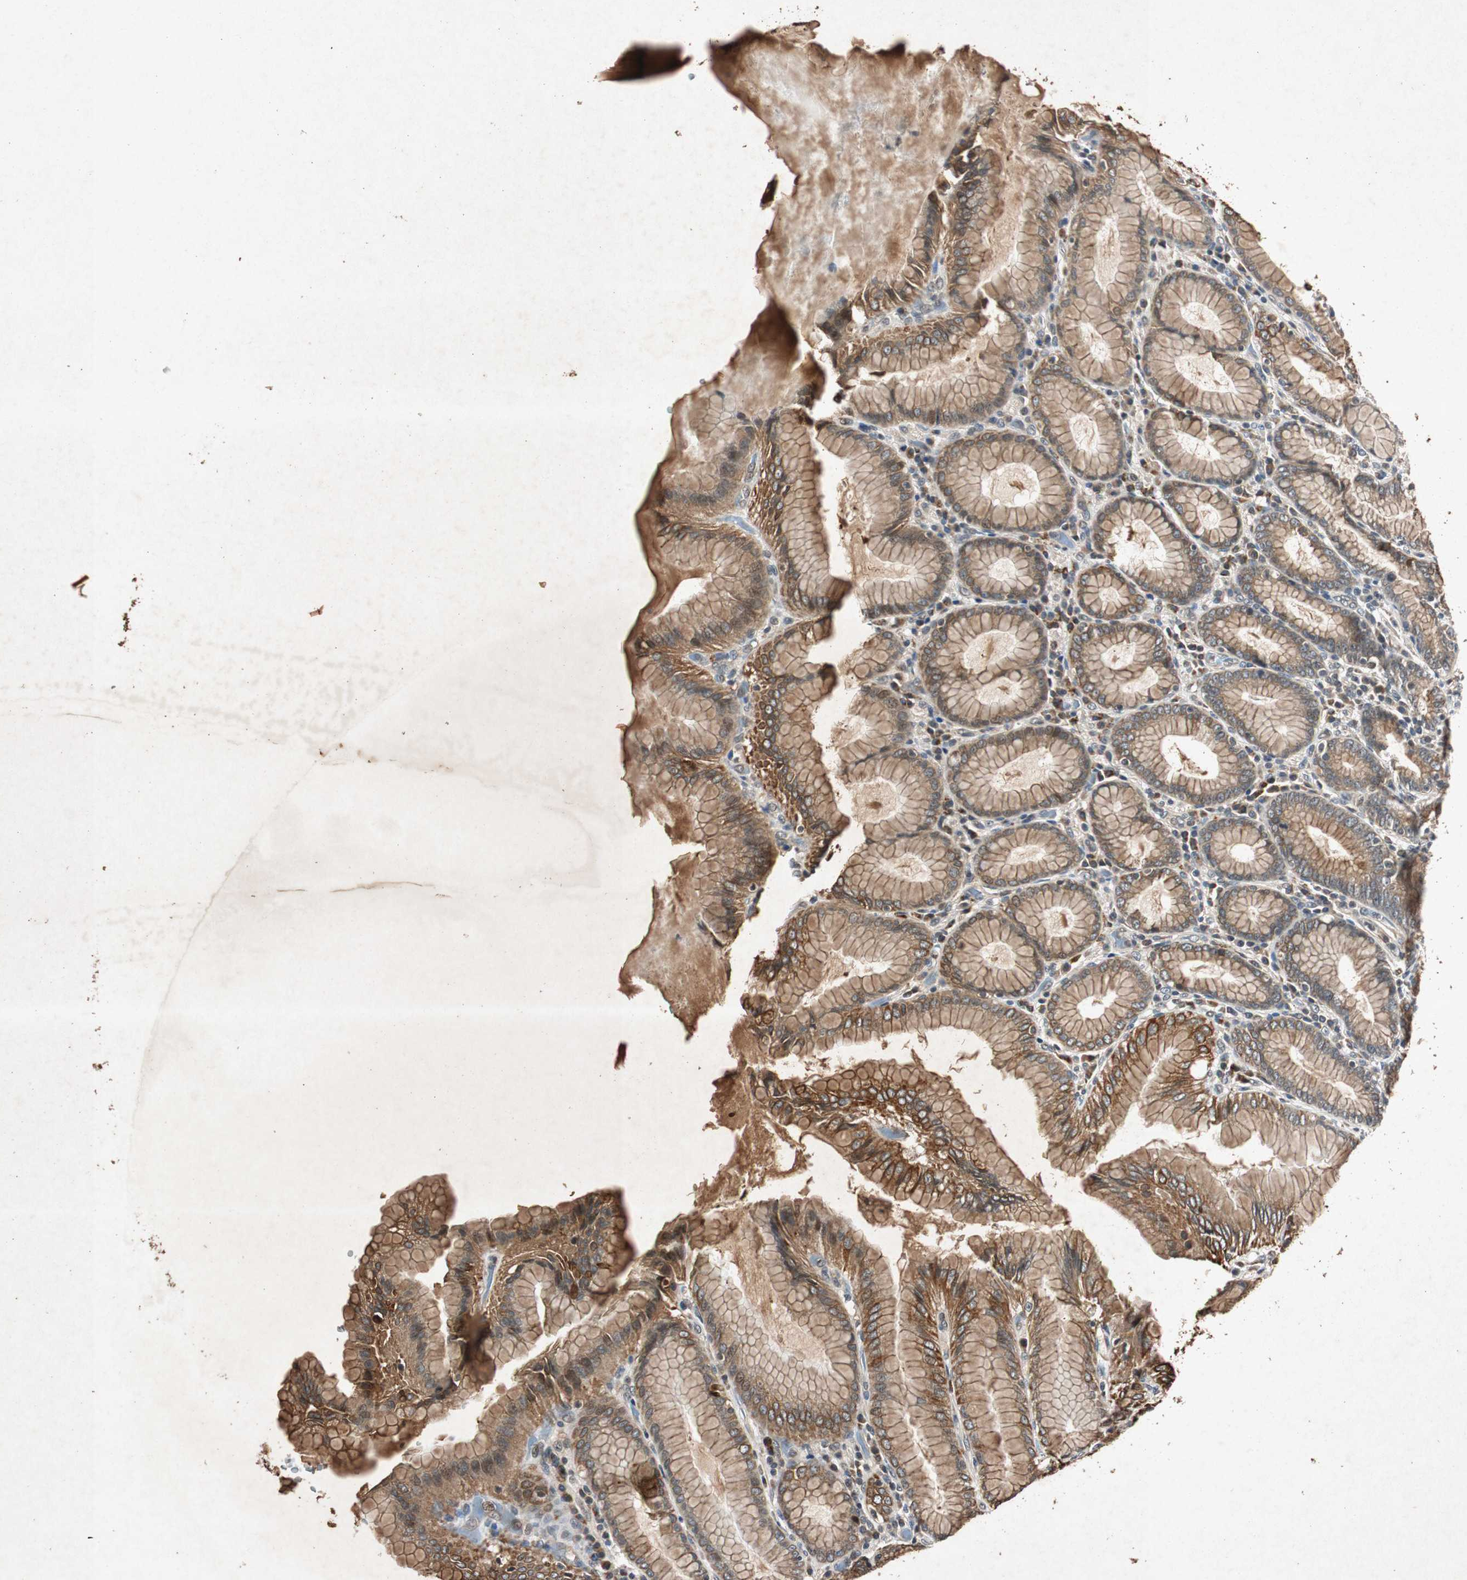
{"staining": {"intensity": "strong", "quantity": ">75%", "location": "cytoplasmic/membranous"}, "tissue": "stomach", "cell_type": "Glandular cells", "image_type": "normal", "snomed": [{"axis": "morphology", "description": "Normal tissue, NOS"}, {"axis": "topography", "description": "Stomach, lower"}], "caption": "Stomach stained with immunohistochemistry (IHC) reveals strong cytoplasmic/membranous expression in about >75% of glandular cells.", "gene": "SLIT2", "patient": {"sex": "female", "age": 76}}